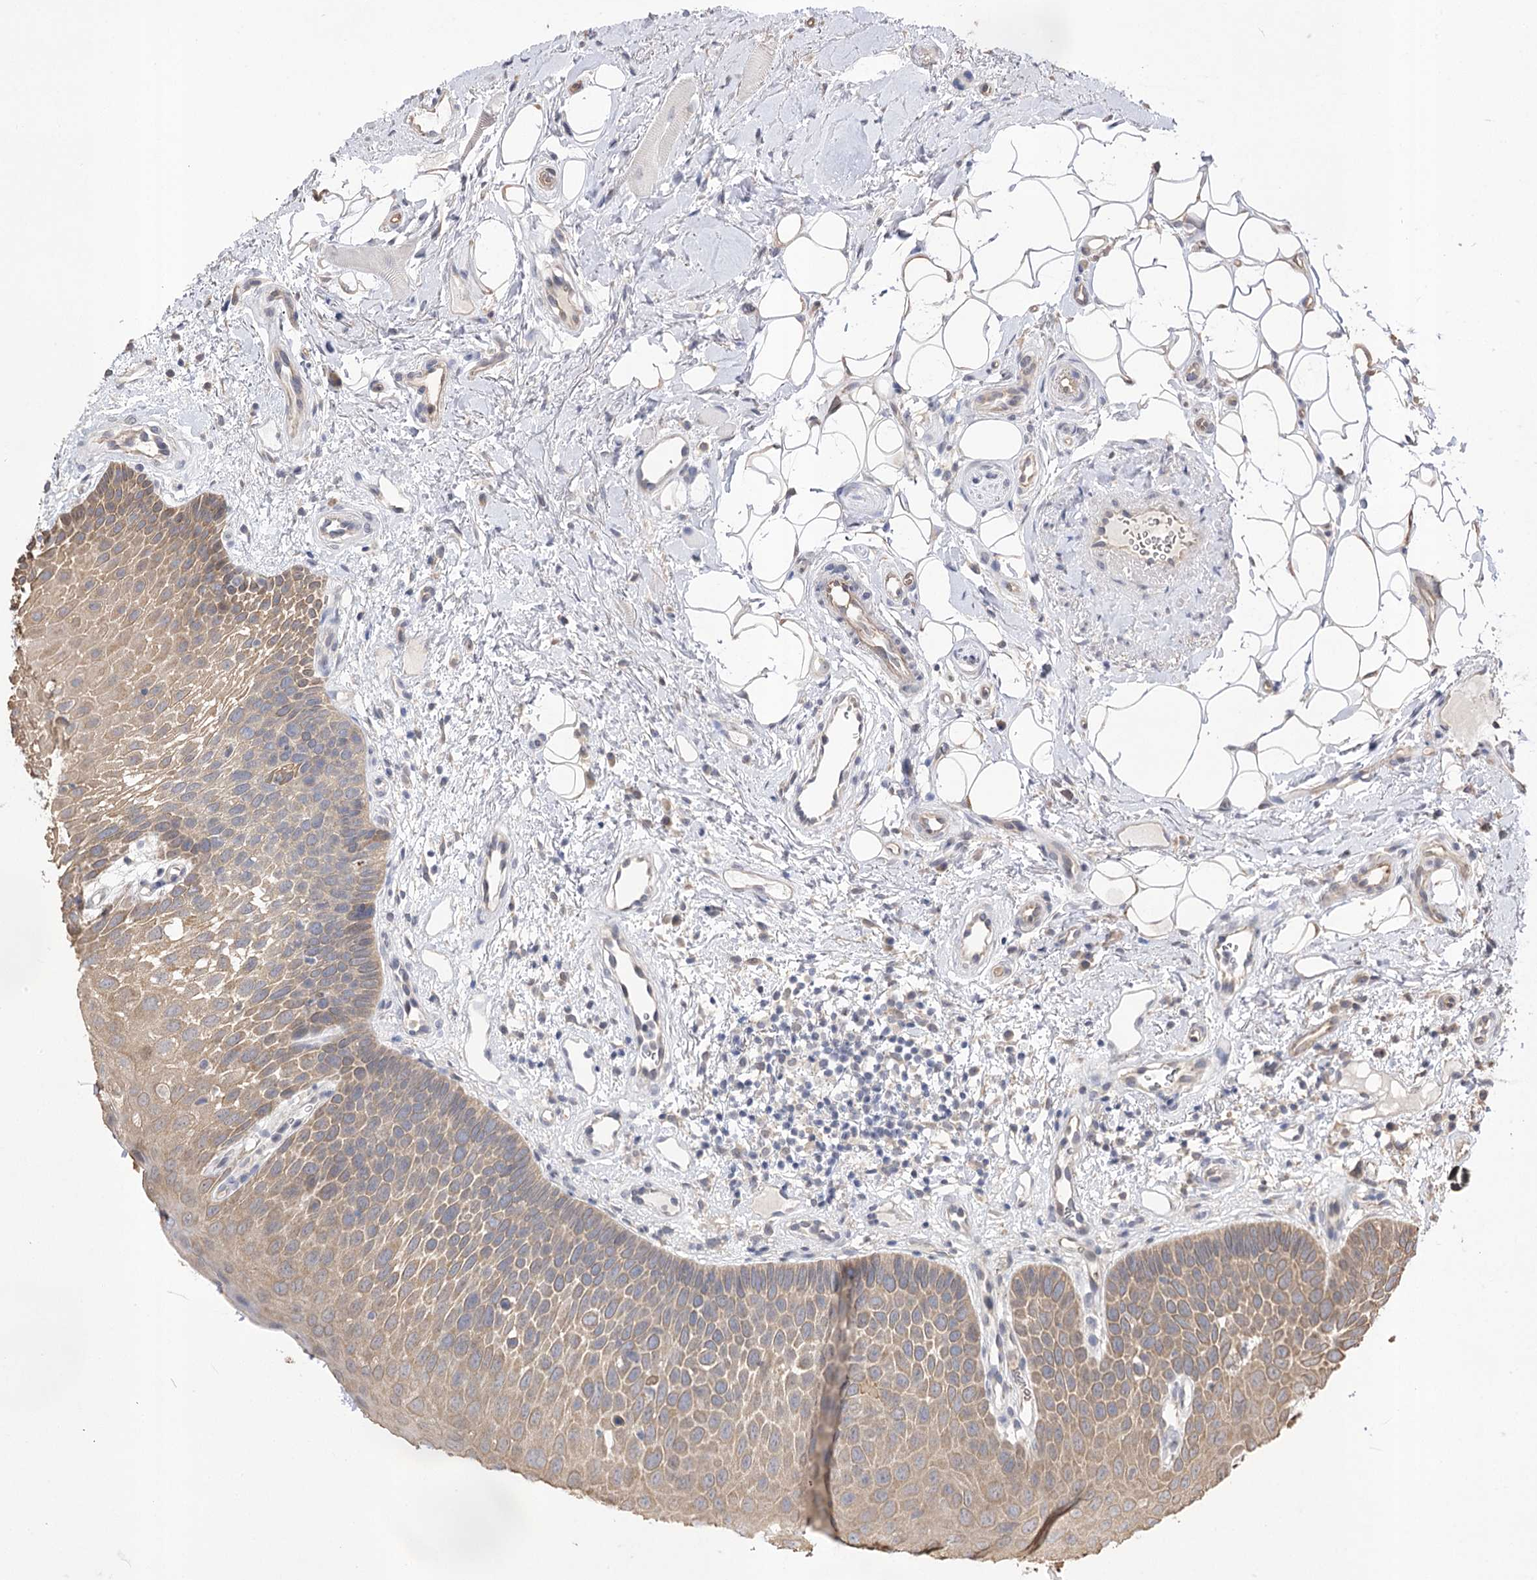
{"staining": {"intensity": "moderate", "quantity": ">75%", "location": "cytoplasmic/membranous"}, "tissue": "oral mucosa", "cell_type": "Squamous epithelial cells", "image_type": "normal", "snomed": [{"axis": "morphology", "description": "No evidence of malignacy"}, {"axis": "topography", "description": "Oral tissue"}, {"axis": "topography", "description": "Head-Neck"}], "caption": "A brown stain shows moderate cytoplasmic/membranous positivity of a protein in squamous epithelial cells of unremarkable human oral mucosa. (IHC, brightfield microscopy, high magnification).", "gene": "R3HDM2", "patient": {"sex": "male", "age": 68}}